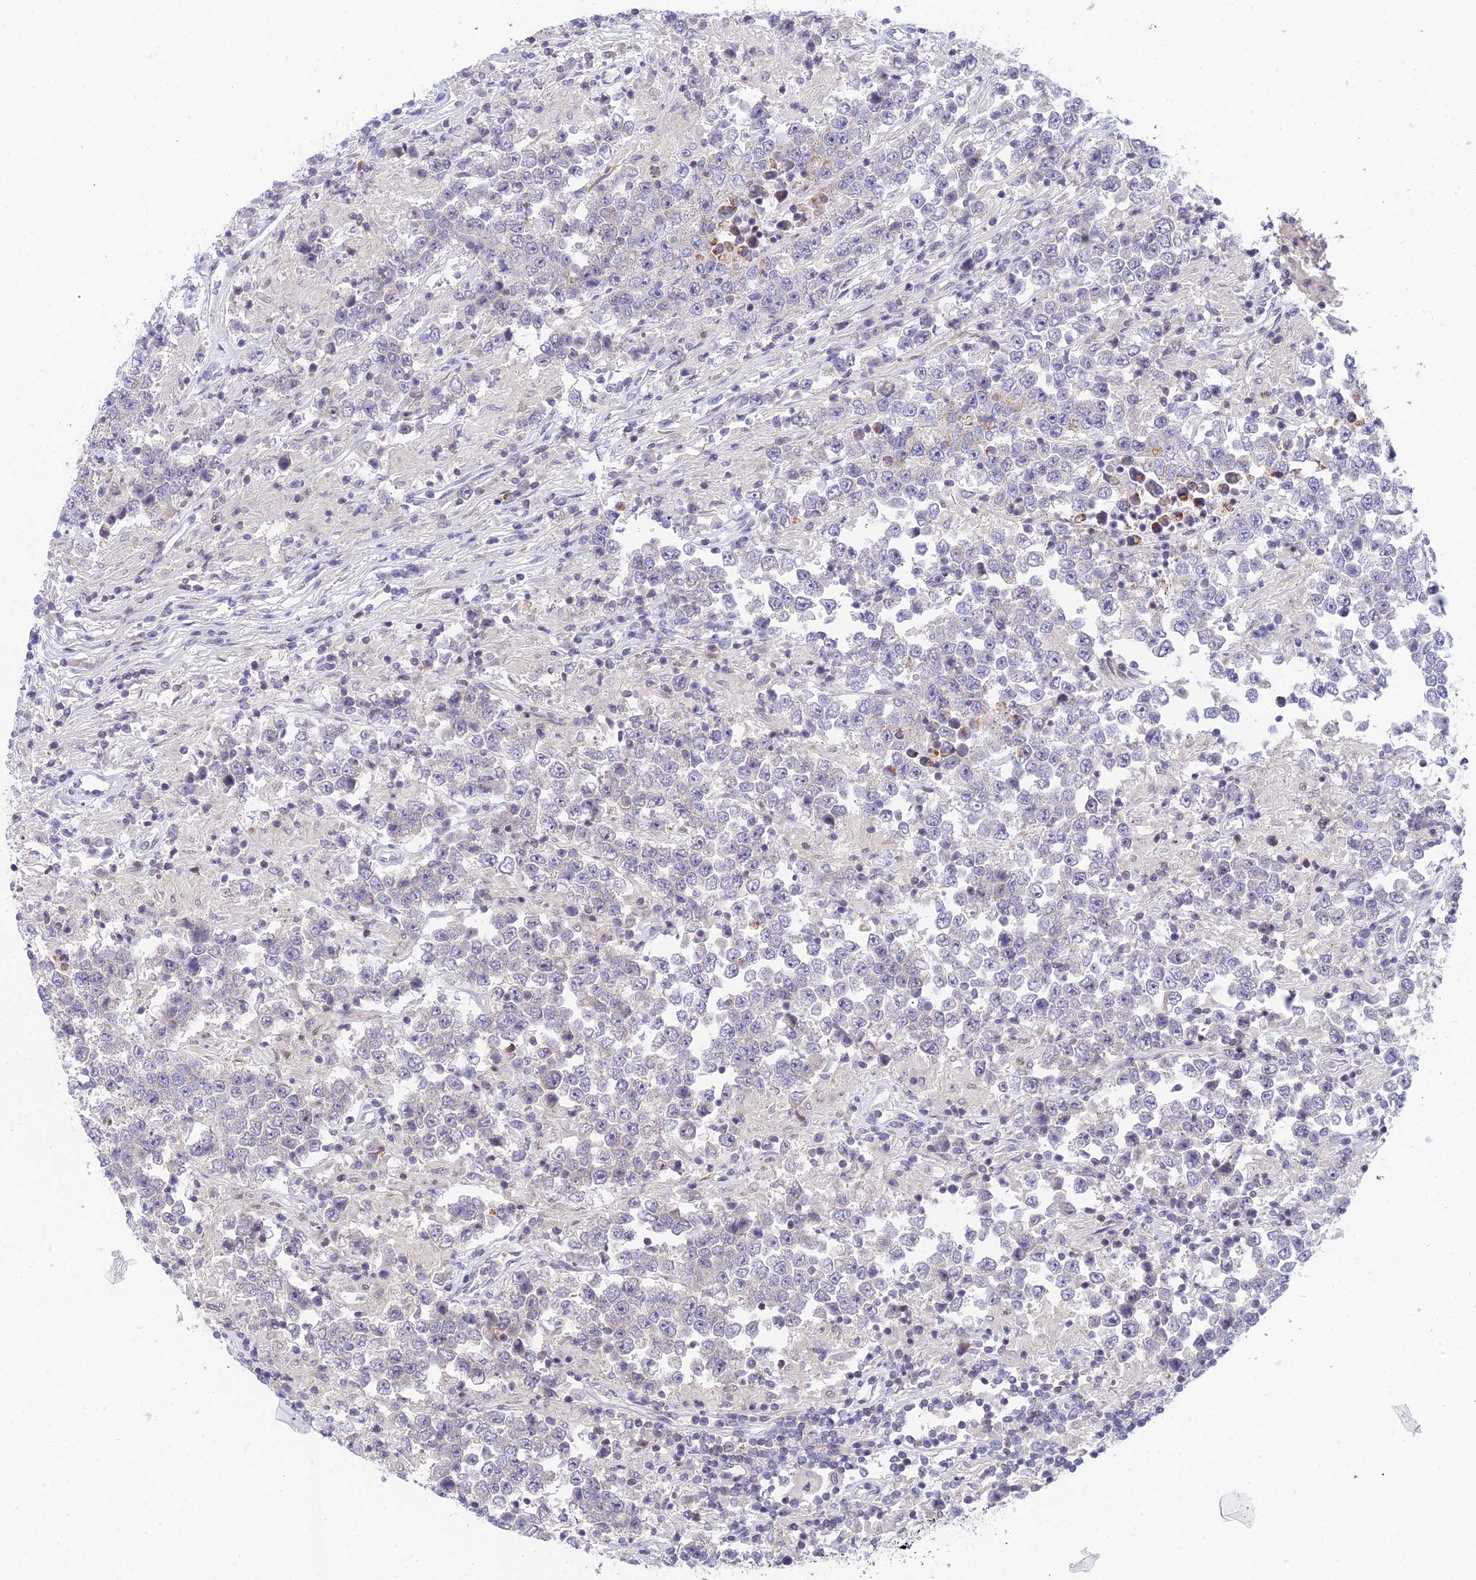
{"staining": {"intensity": "negative", "quantity": "none", "location": "none"}, "tissue": "testis cancer", "cell_type": "Tumor cells", "image_type": "cancer", "snomed": [{"axis": "morphology", "description": "Normal tissue, NOS"}, {"axis": "morphology", "description": "Urothelial carcinoma, High grade"}, {"axis": "morphology", "description": "Seminoma, NOS"}, {"axis": "morphology", "description": "Carcinoma, Embryonal, NOS"}, {"axis": "topography", "description": "Urinary bladder"}, {"axis": "topography", "description": "Testis"}], "caption": "Immunohistochemistry (IHC) photomicrograph of neoplastic tissue: testis seminoma stained with DAB displays no significant protein positivity in tumor cells.", "gene": "ELOA2", "patient": {"sex": "male", "age": 41}}